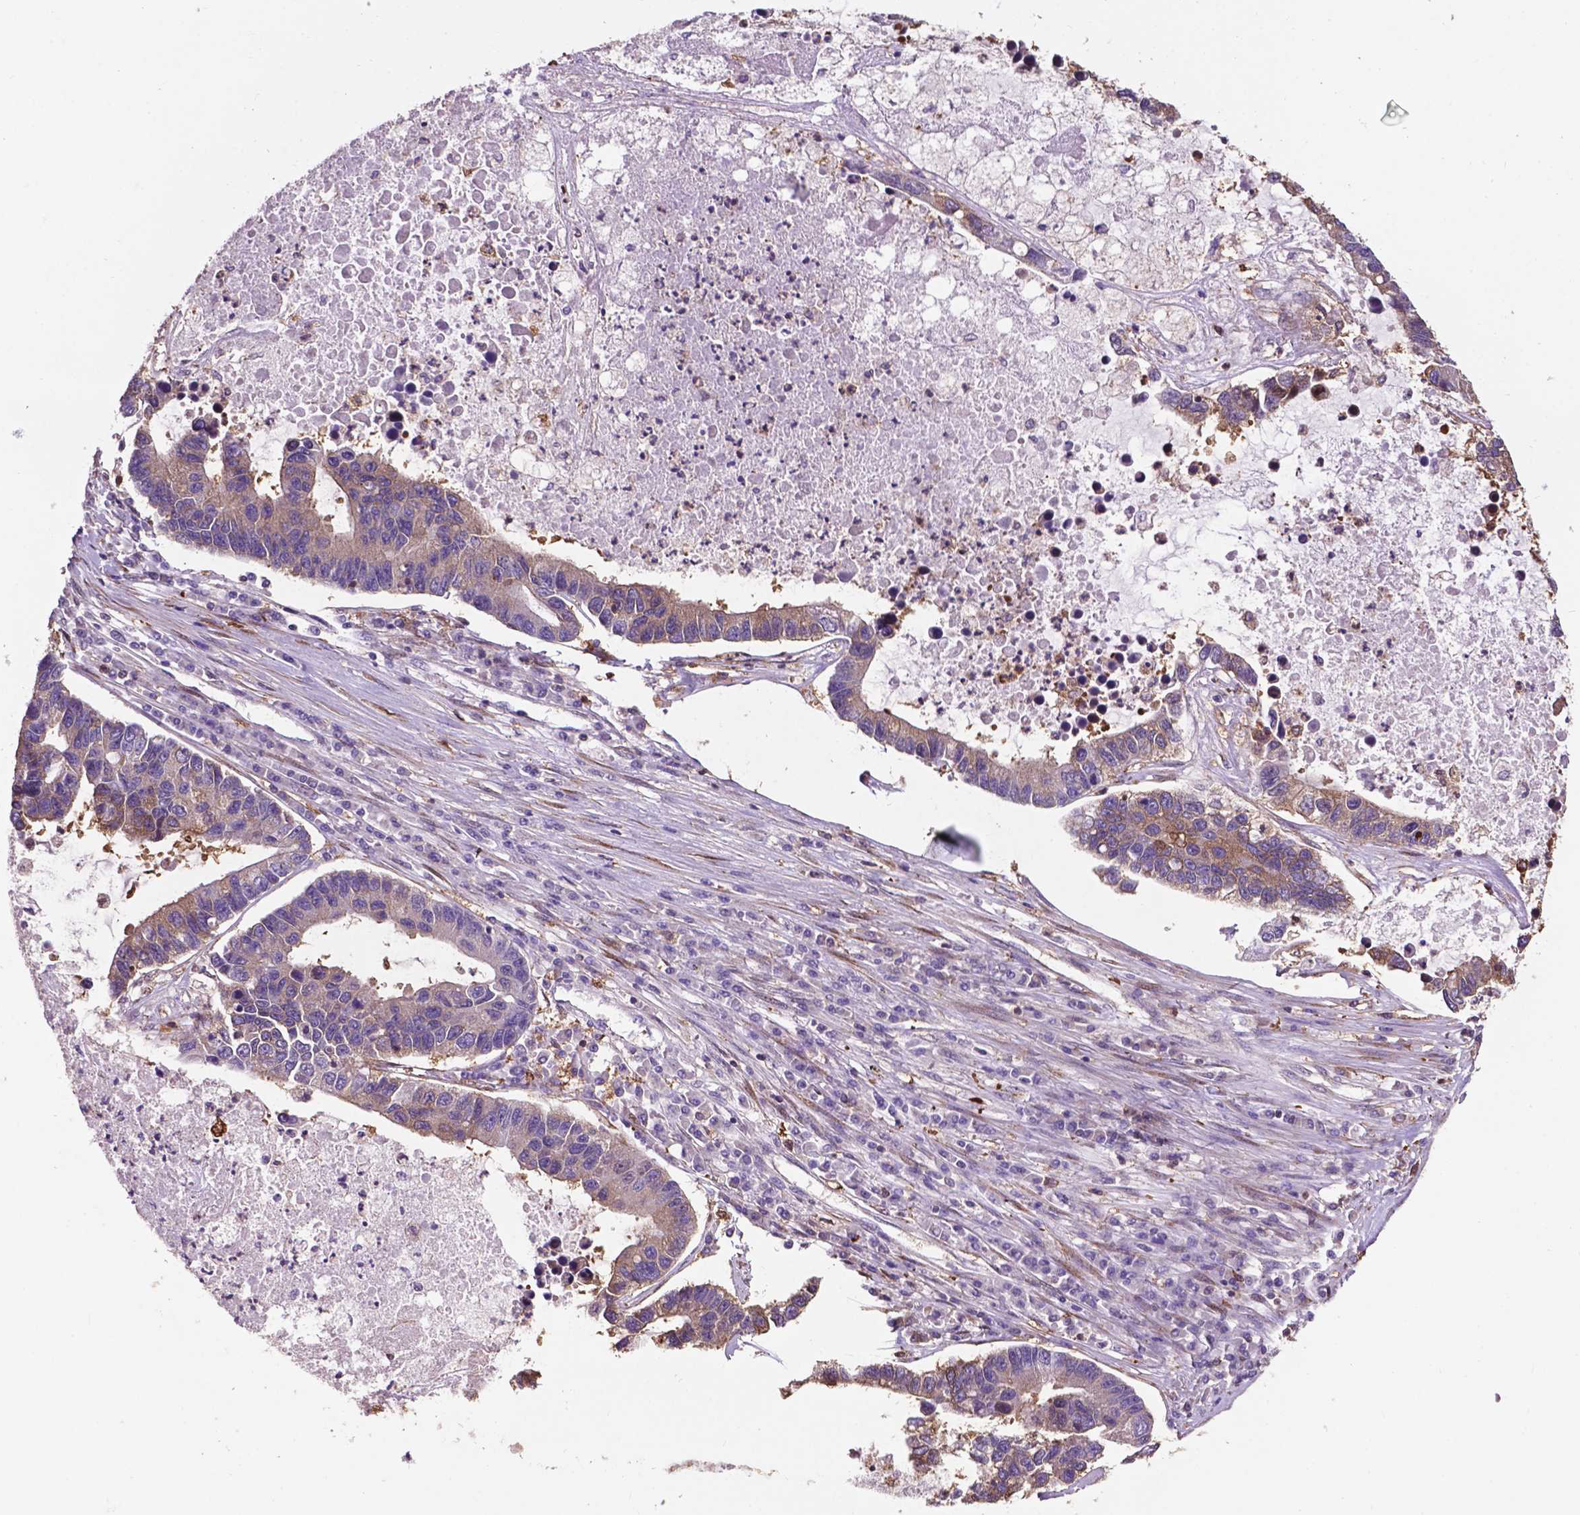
{"staining": {"intensity": "weak", "quantity": "25%-75%", "location": "cytoplasmic/membranous"}, "tissue": "lung cancer", "cell_type": "Tumor cells", "image_type": "cancer", "snomed": [{"axis": "morphology", "description": "Adenocarcinoma, NOS"}, {"axis": "topography", "description": "Bronchus"}, {"axis": "topography", "description": "Lung"}], "caption": "This histopathology image shows immunohistochemistry (IHC) staining of adenocarcinoma (lung), with low weak cytoplasmic/membranous staining in approximately 25%-75% of tumor cells.", "gene": "SMAD3", "patient": {"sex": "female", "age": 51}}